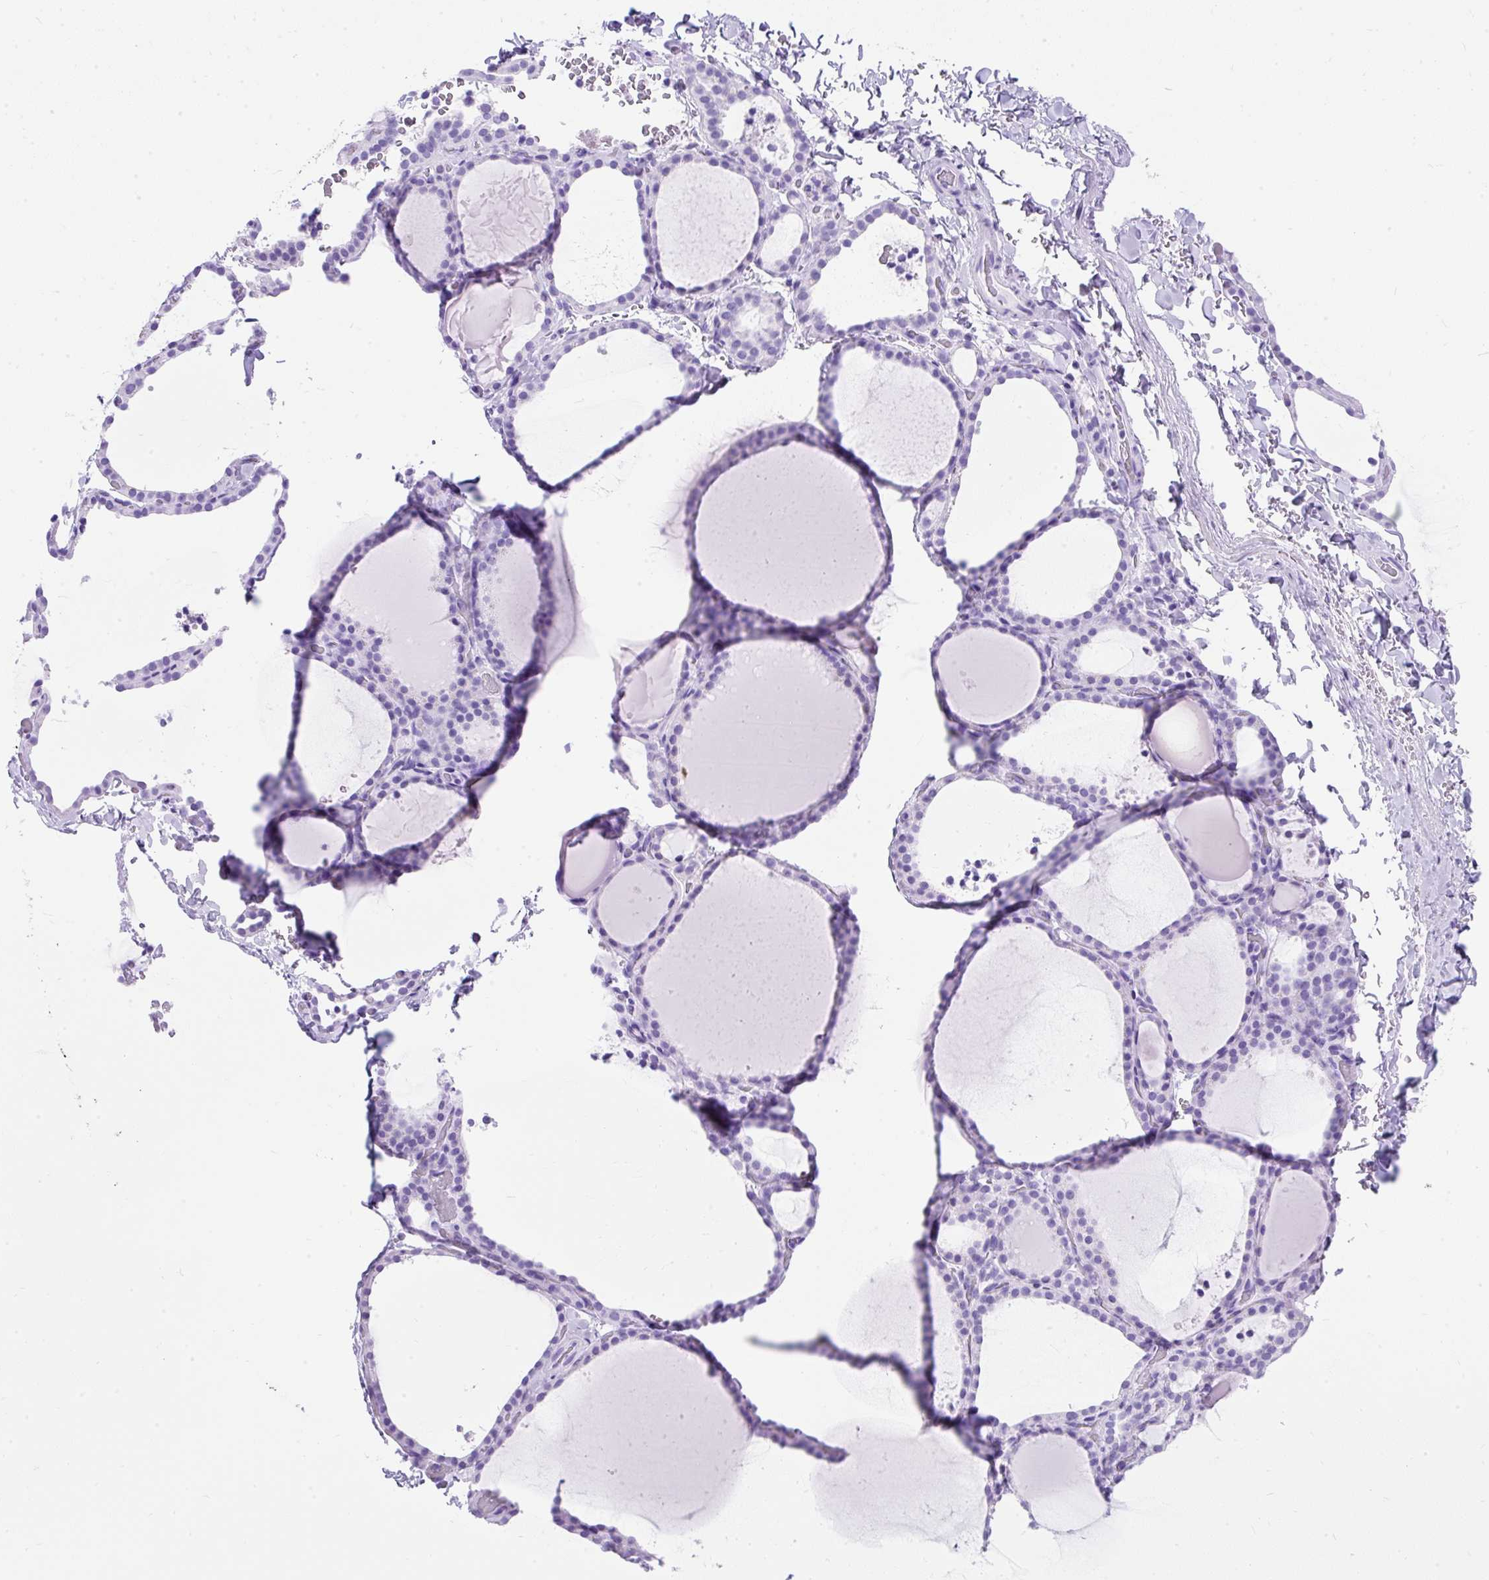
{"staining": {"intensity": "negative", "quantity": "none", "location": "none"}, "tissue": "thyroid gland", "cell_type": "Glandular cells", "image_type": "normal", "snomed": [{"axis": "morphology", "description": "Normal tissue, NOS"}, {"axis": "topography", "description": "Thyroid gland"}], "caption": "IHC micrograph of normal human thyroid gland stained for a protein (brown), which shows no positivity in glandular cells.", "gene": "PVALB", "patient": {"sex": "female", "age": 22}}